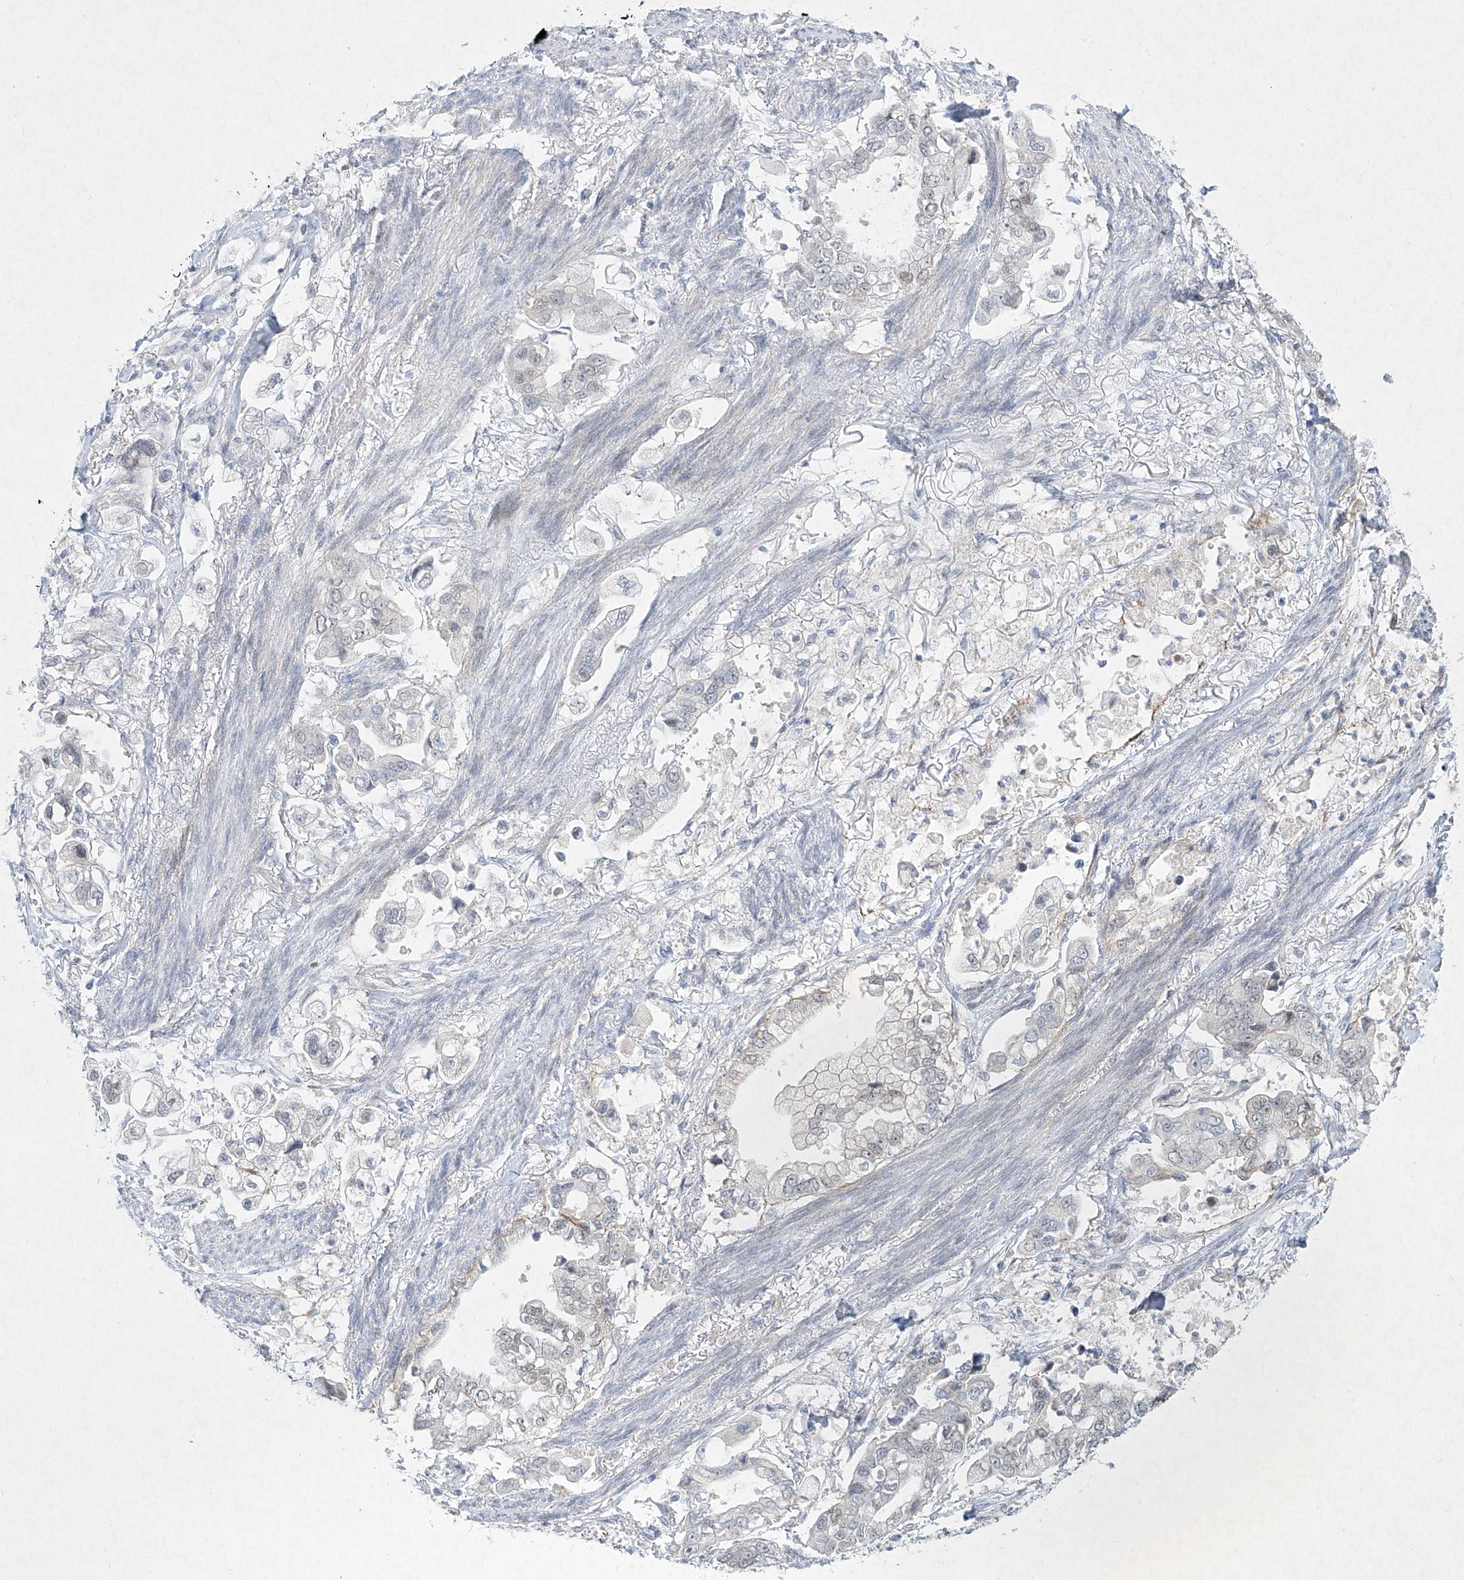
{"staining": {"intensity": "negative", "quantity": "none", "location": "none"}, "tissue": "stomach cancer", "cell_type": "Tumor cells", "image_type": "cancer", "snomed": [{"axis": "morphology", "description": "Adenocarcinoma, NOS"}, {"axis": "topography", "description": "Stomach"}], "caption": "Histopathology image shows no protein positivity in tumor cells of stomach cancer (adenocarcinoma) tissue. Nuclei are stained in blue.", "gene": "PAX6", "patient": {"sex": "male", "age": 62}}